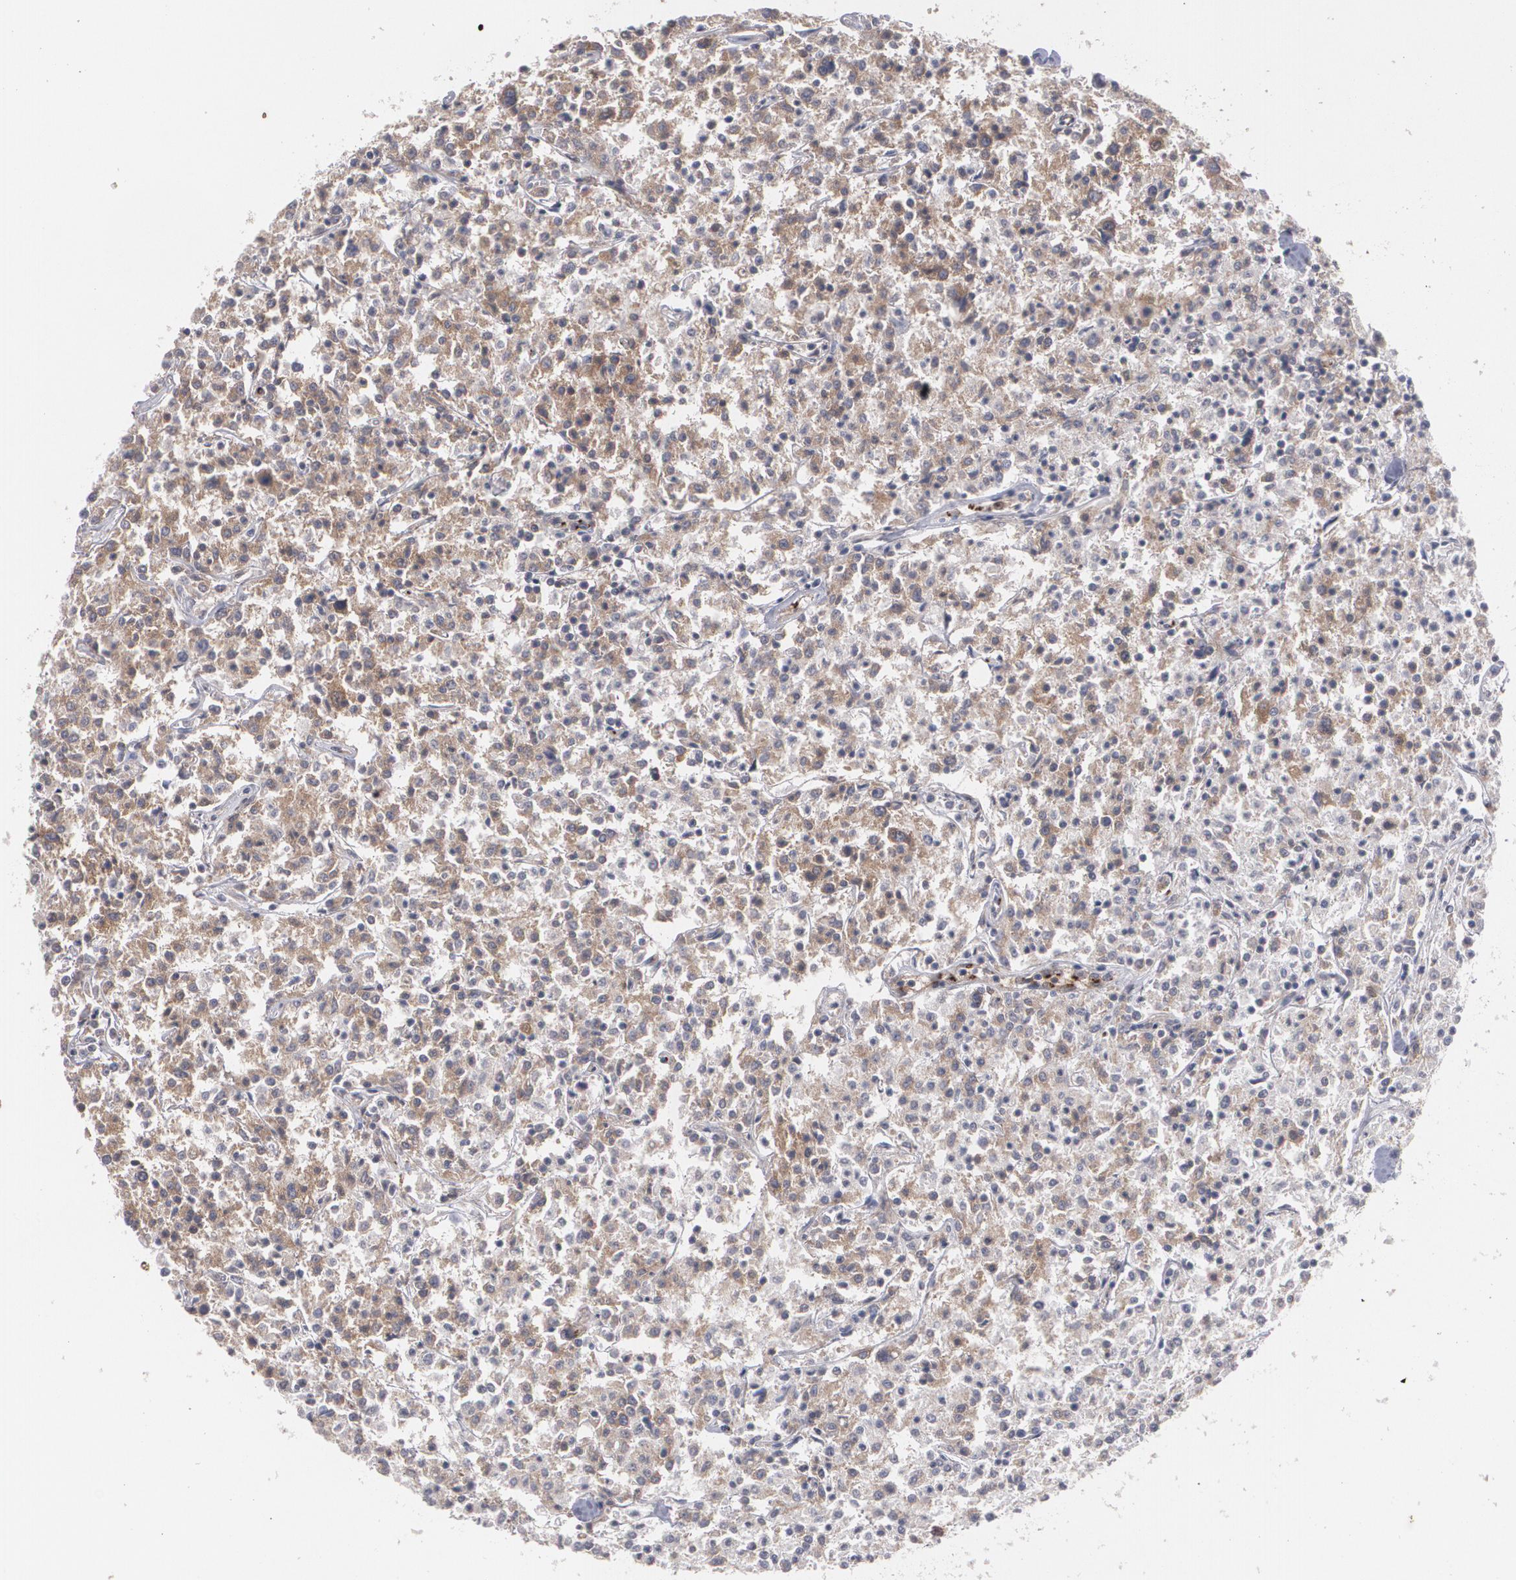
{"staining": {"intensity": "weak", "quantity": "25%-75%", "location": "cytoplasmic/membranous"}, "tissue": "lymphoma", "cell_type": "Tumor cells", "image_type": "cancer", "snomed": [{"axis": "morphology", "description": "Malignant lymphoma, non-Hodgkin's type, Low grade"}, {"axis": "topography", "description": "Small intestine"}], "caption": "Immunohistochemistry photomicrograph of low-grade malignant lymphoma, non-Hodgkin's type stained for a protein (brown), which reveals low levels of weak cytoplasmic/membranous positivity in approximately 25%-75% of tumor cells.", "gene": "HTT", "patient": {"sex": "female", "age": 59}}